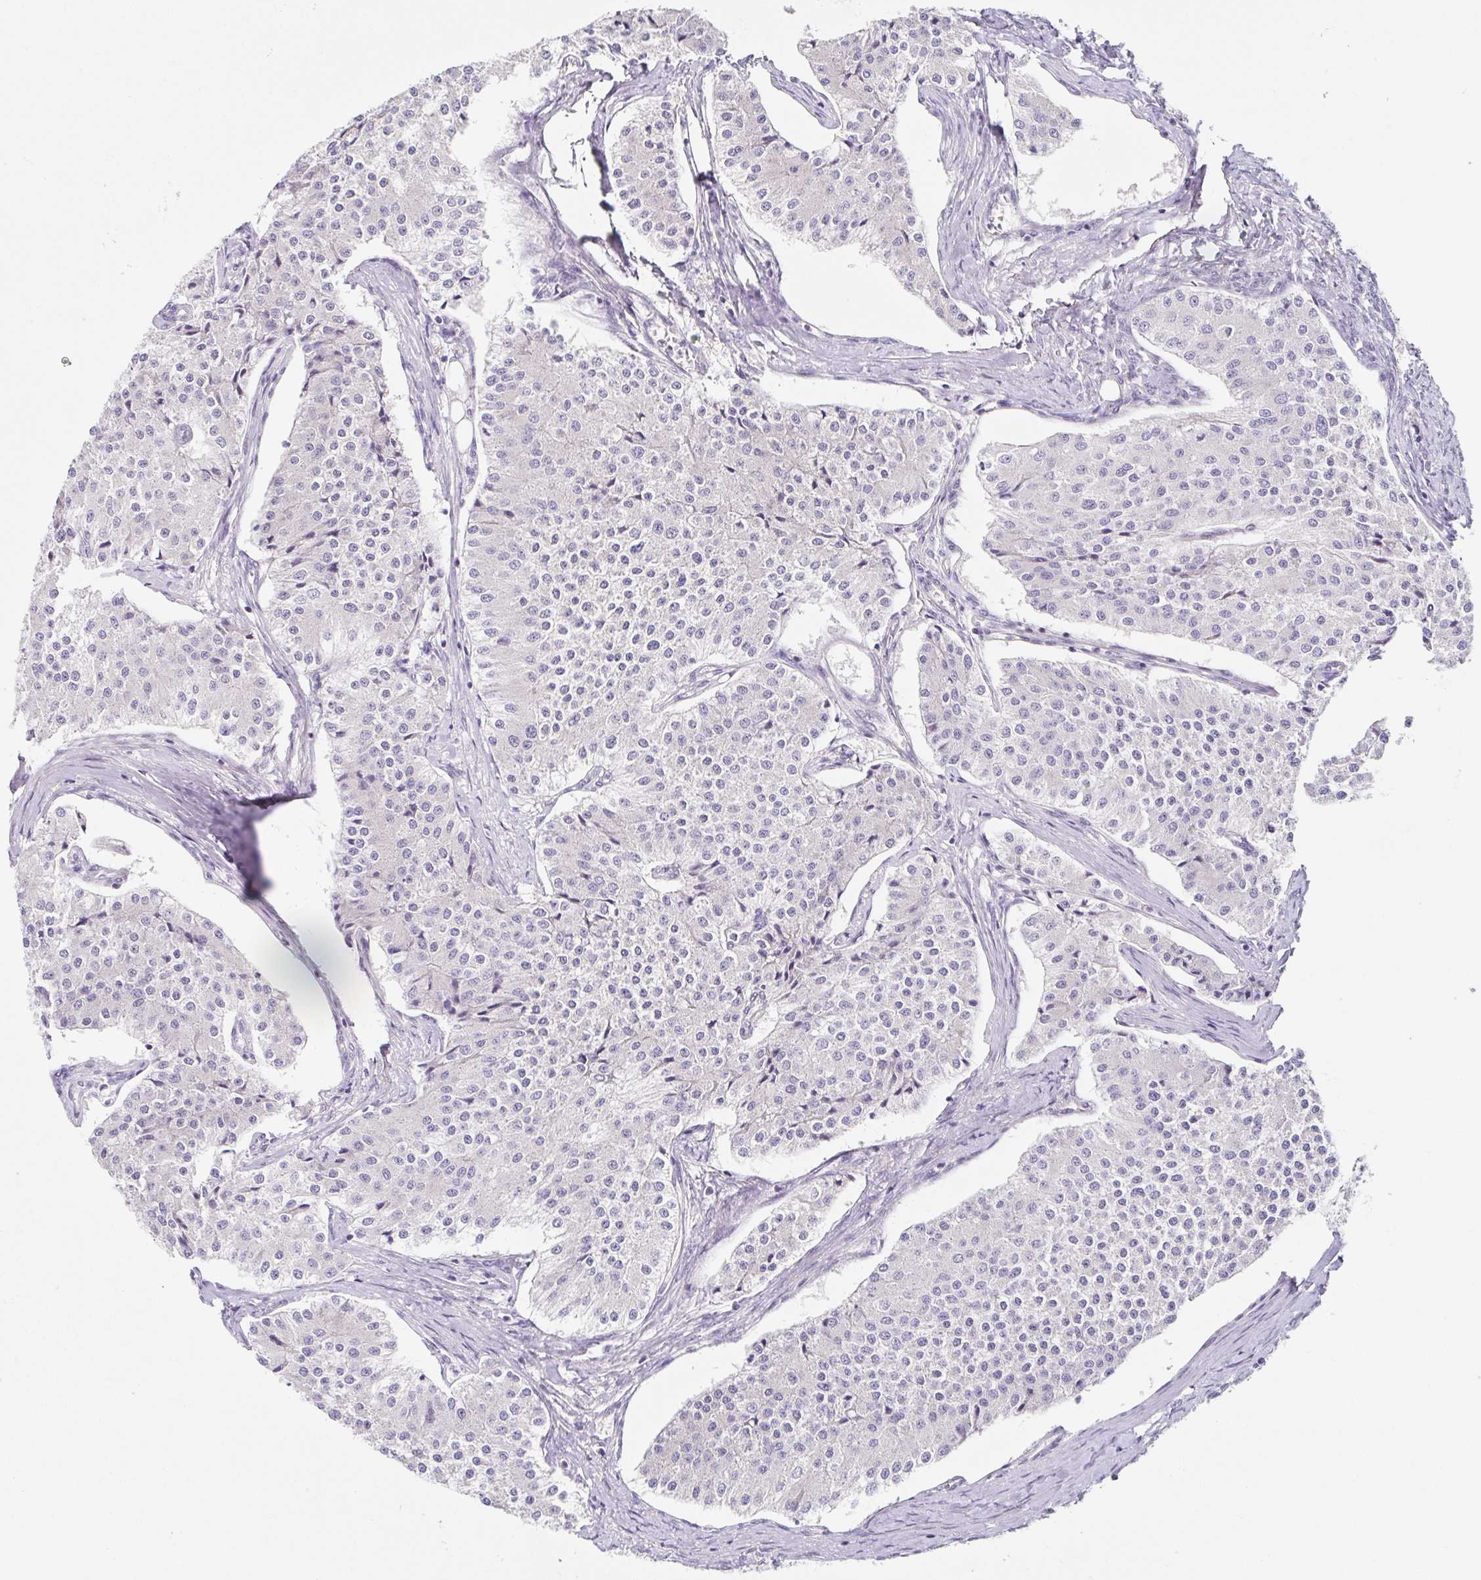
{"staining": {"intensity": "negative", "quantity": "none", "location": "none"}, "tissue": "carcinoid", "cell_type": "Tumor cells", "image_type": "cancer", "snomed": [{"axis": "morphology", "description": "Carcinoid, malignant, NOS"}, {"axis": "topography", "description": "Colon"}], "caption": "This is a image of immunohistochemistry (IHC) staining of carcinoid (malignant), which shows no expression in tumor cells.", "gene": "DCAF17", "patient": {"sex": "female", "age": 52}}